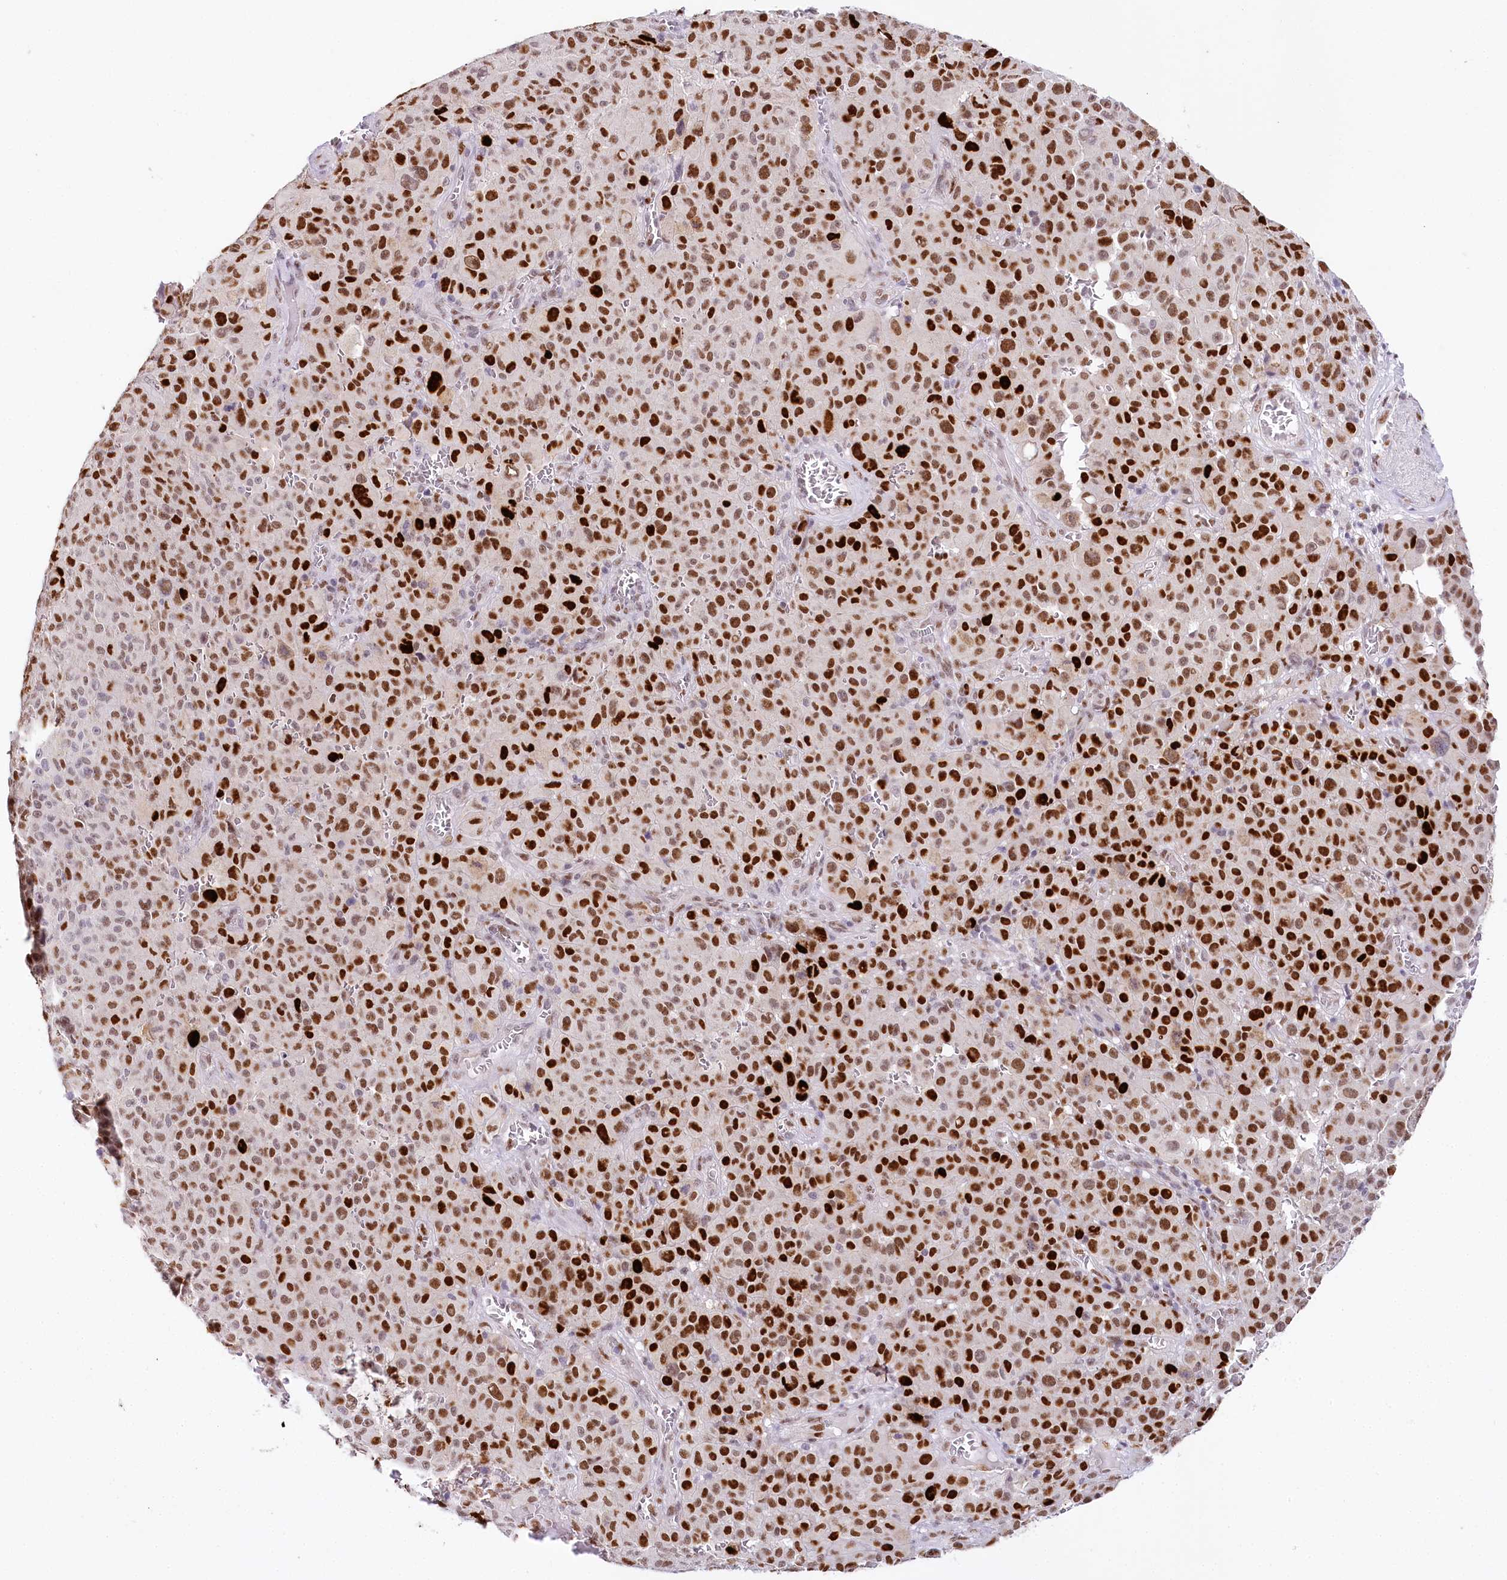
{"staining": {"intensity": "strong", "quantity": ">75%", "location": "nuclear"}, "tissue": "melanoma", "cell_type": "Tumor cells", "image_type": "cancer", "snomed": [{"axis": "morphology", "description": "Malignant melanoma, NOS"}, {"axis": "topography", "description": "Skin"}], "caption": "A micrograph showing strong nuclear staining in approximately >75% of tumor cells in malignant melanoma, as visualized by brown immunohistochemical staining.", "gene": "TP53", "patient": {"sex": "female", "age": 82}}